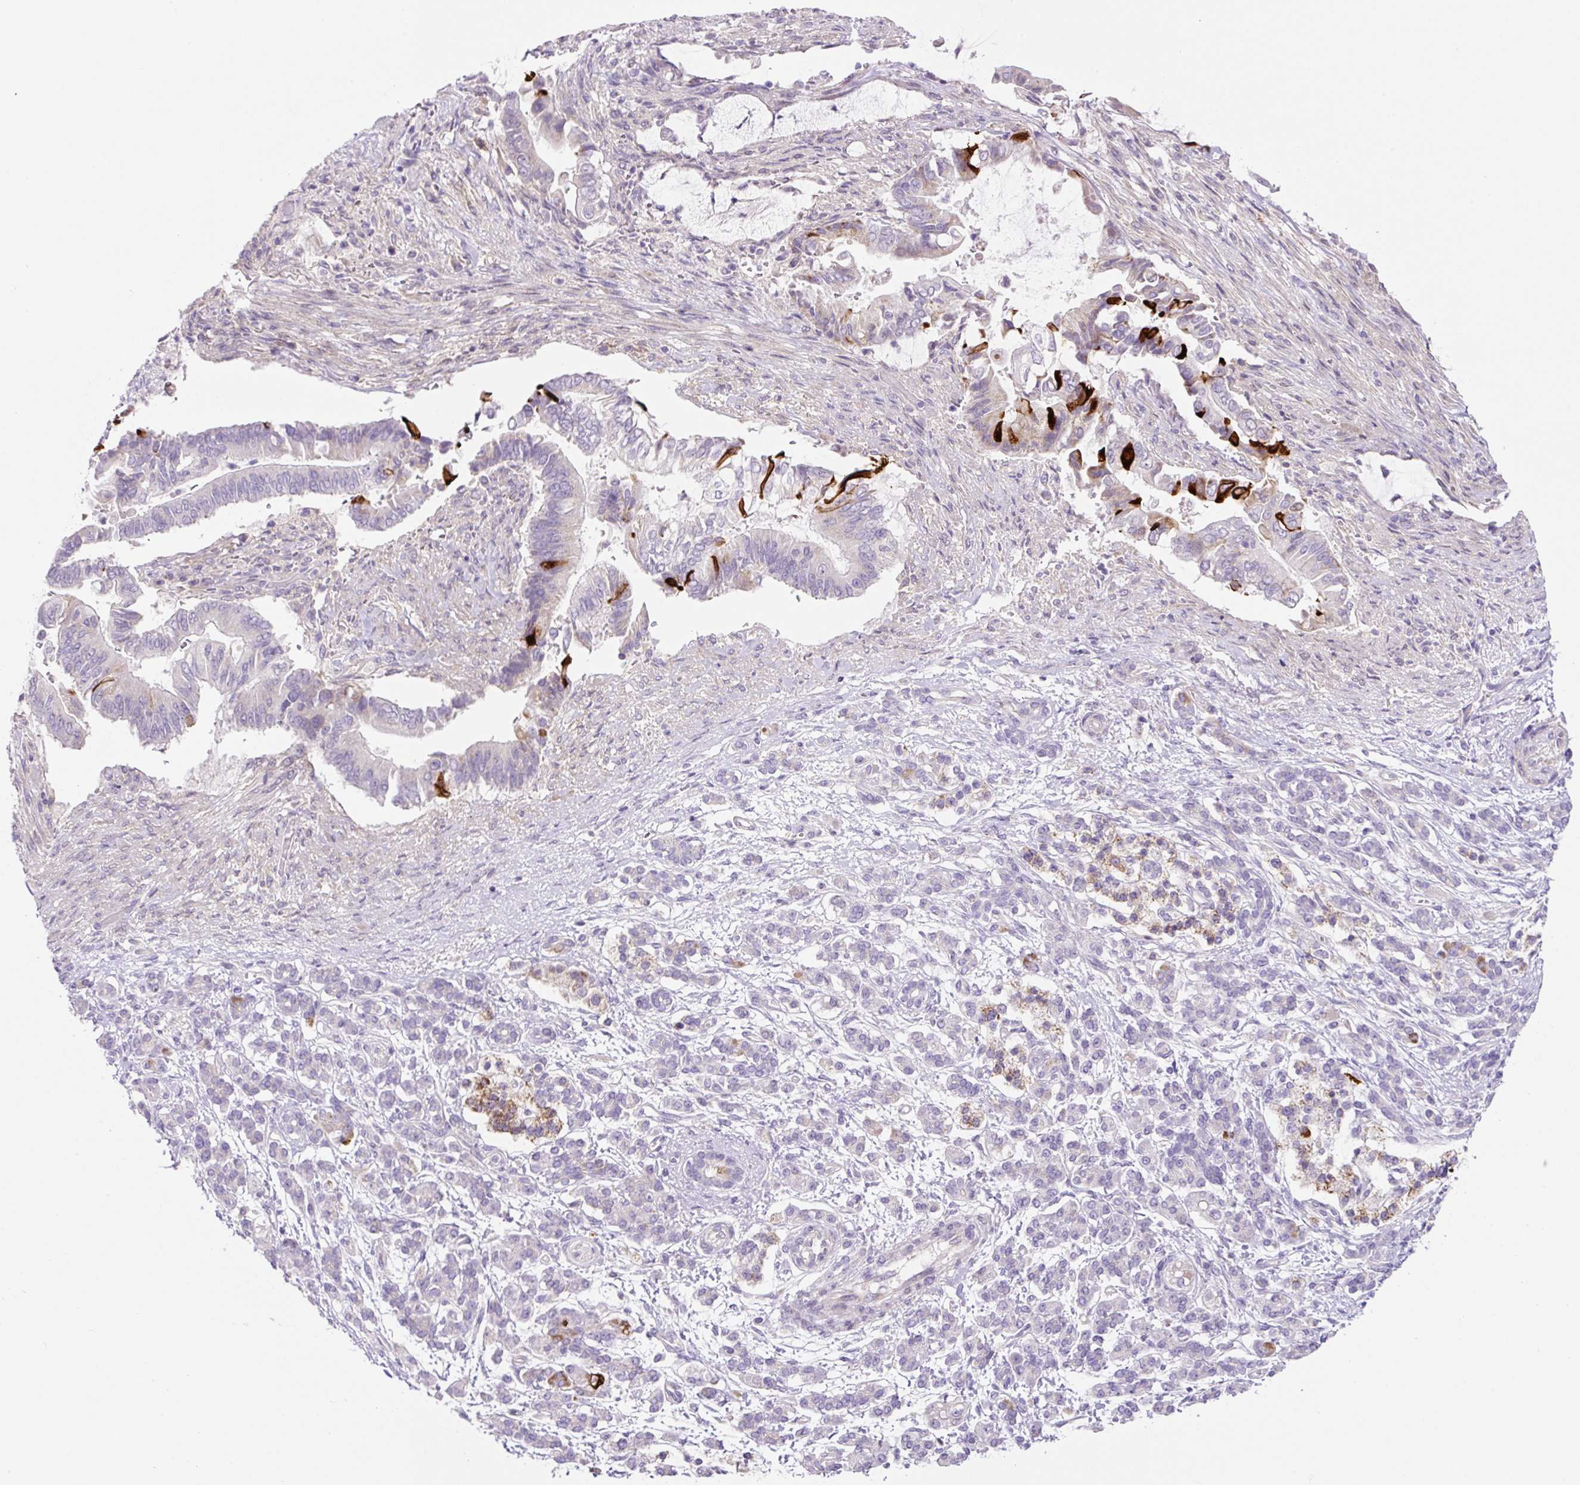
{"staining": {"intensity": "strong", "quantity": "<25%", "location": "cytoplasmic/membranous"}, "tissue": "pancreatic cancer", "cell_type": "Tumor cells", "image_type": "cancer", "snomed": [{"axis": "morphology", "description": "Adenocarcinoma, NOS"}, {"axis": "topography", "description": "Pancreas"}], "caption": "Brown immunohistochemical staining in pancreatic cancer (adenocarcinoma) reveals strong cytoplasmic/membranous staining in about <25% of tumor cells.", "gene": "OGDHL", "patient": {"sex": "male", "age": 68}}